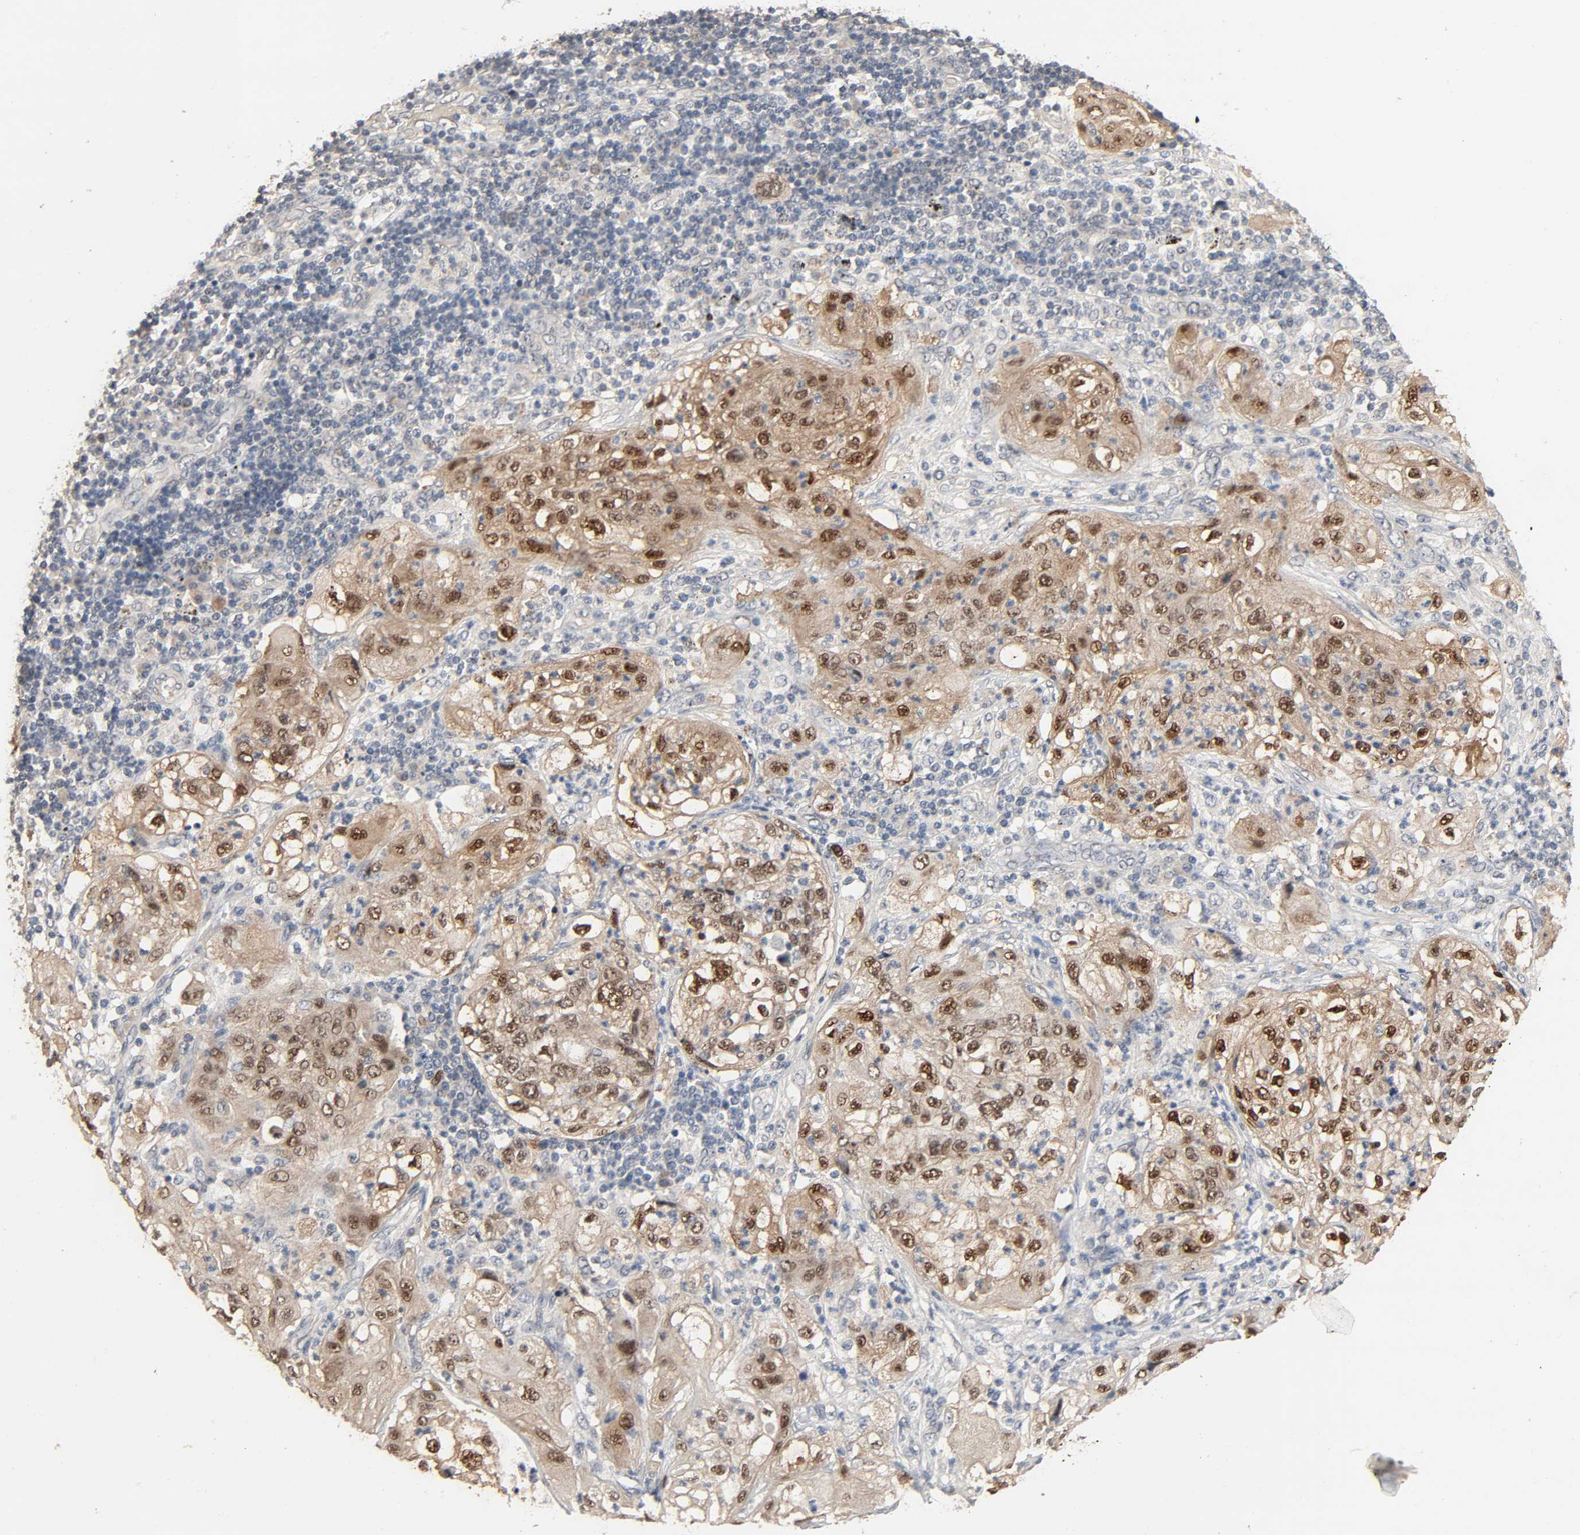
{"staining": {"intensity": "moderate", "quantity": ">75%", "location": "cytoplasmic/membranous,nuclear"}, "tissue": "lung cancer", "cell_type": "Tumor cells", "image_type": "cancer", "snomed": [{"axis": "morphology", "description": "Inflammation, NOS"}, {"axis": "morphology", "description": "Squamous cell carcinoma, NOS"}, {"axis": "topography", "description": "Lymph node"}, {"axis": "topography", "description": "Soft tissue"}, {"axis": "topography", "description": "Lung"}], "caption": "IHC (DAB (3,3'-diaminobenzidine)) staining of human lung cancer (squamous cell carcinoma) shows moderate cytoplasmic/membranous and nuclear protein staining in about >75% of tumor cells.", "gene": "MAGEA8", "patient": {"sex": "male", "age": 66}}